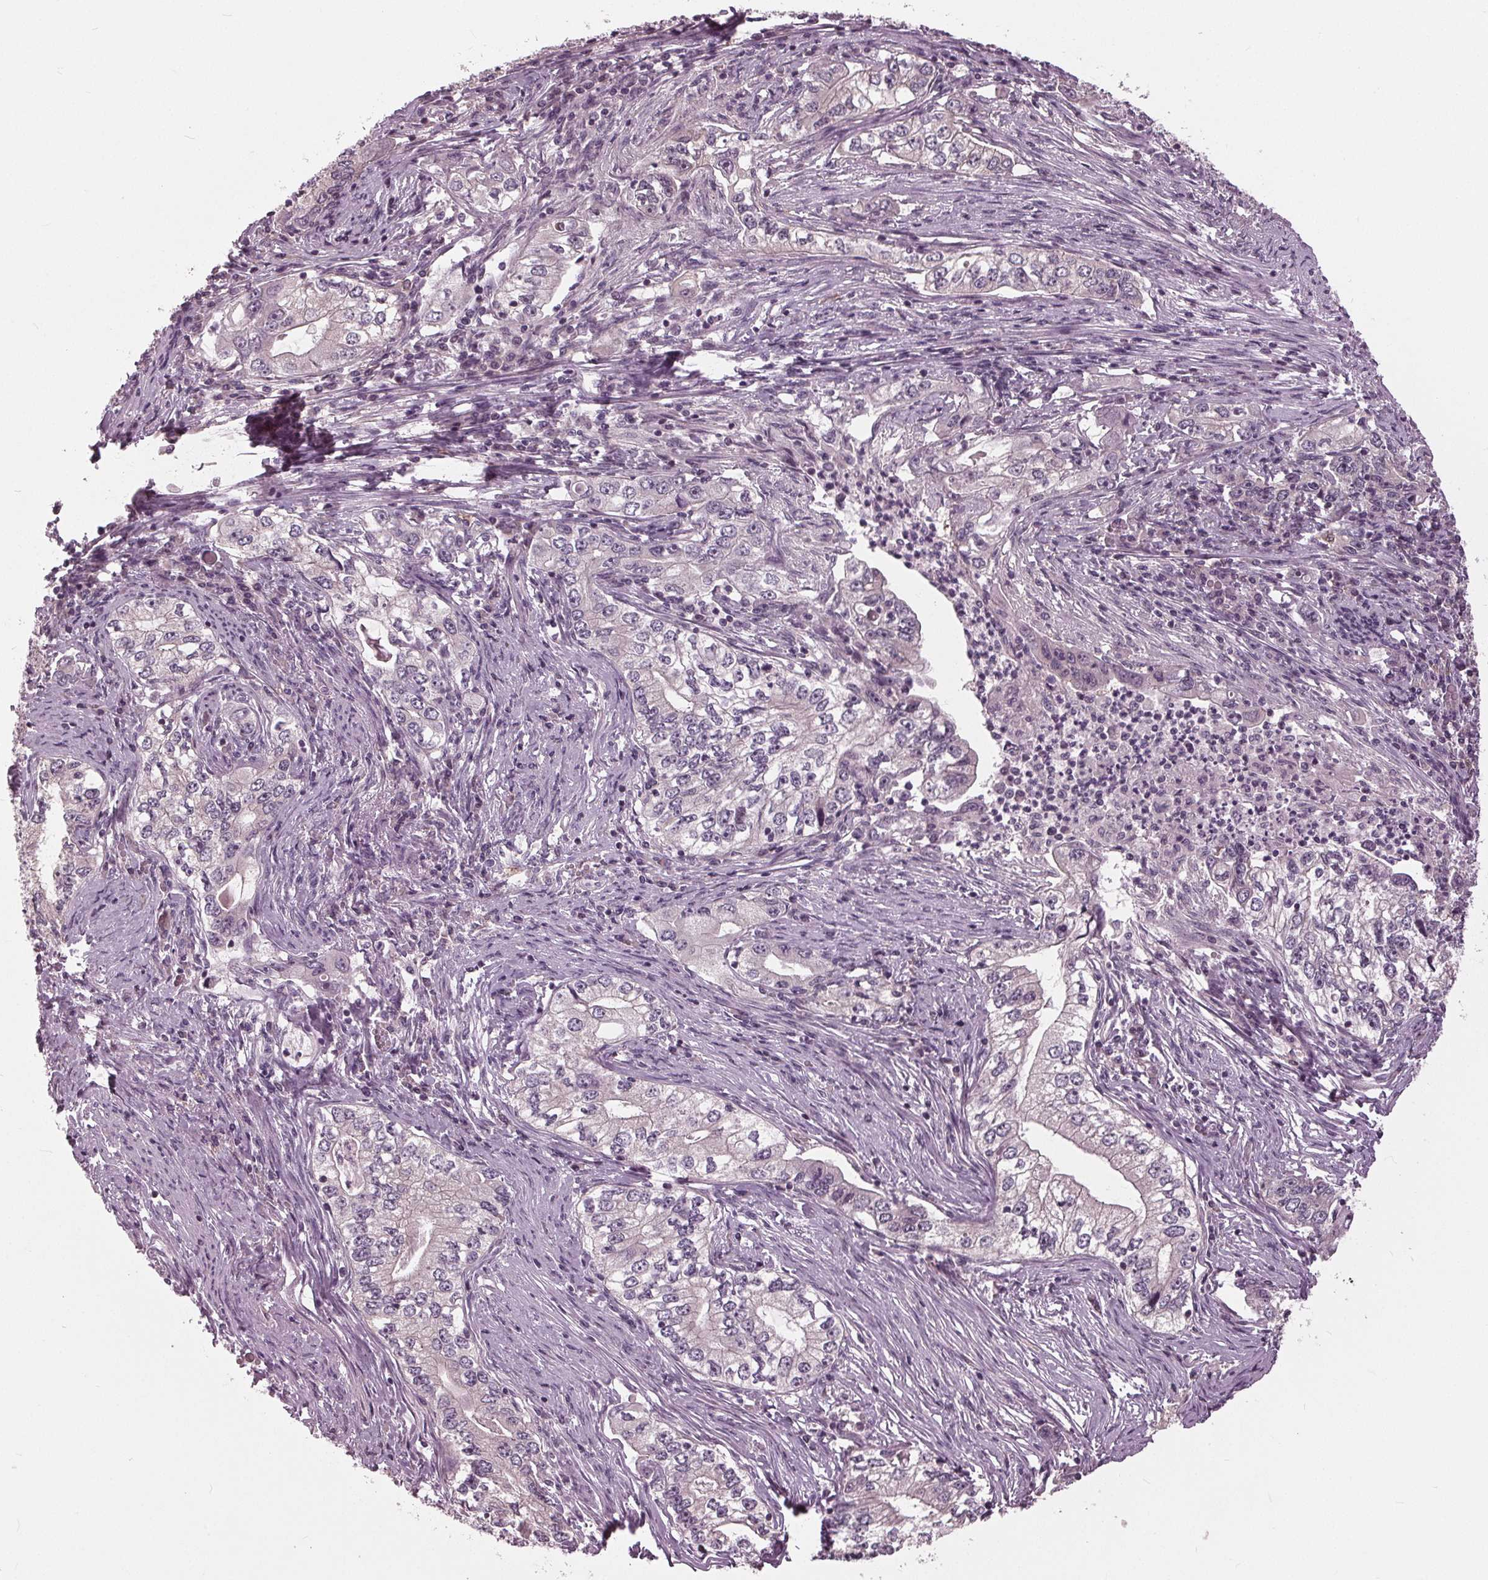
{"staining": {"intensity": "negative", "quantity": "none", "location": "none"}, "tissue": "stomach cancer", "cell_type": "Tumor cells", "image_type": "cancer", "snomed": [{"axis": "morphology", "description": "Adenocarcinoma, NOS"}, {"axis": "topography", "description": "Stomach, lower"}], "caption": "Immunohistochemical staining of human stomach cancer (adenocarcinoma) exhibits no significant positivity in tumor cells.", "gene": "SIGLEC6", "patient": {"sex": "female", "age": 72}}